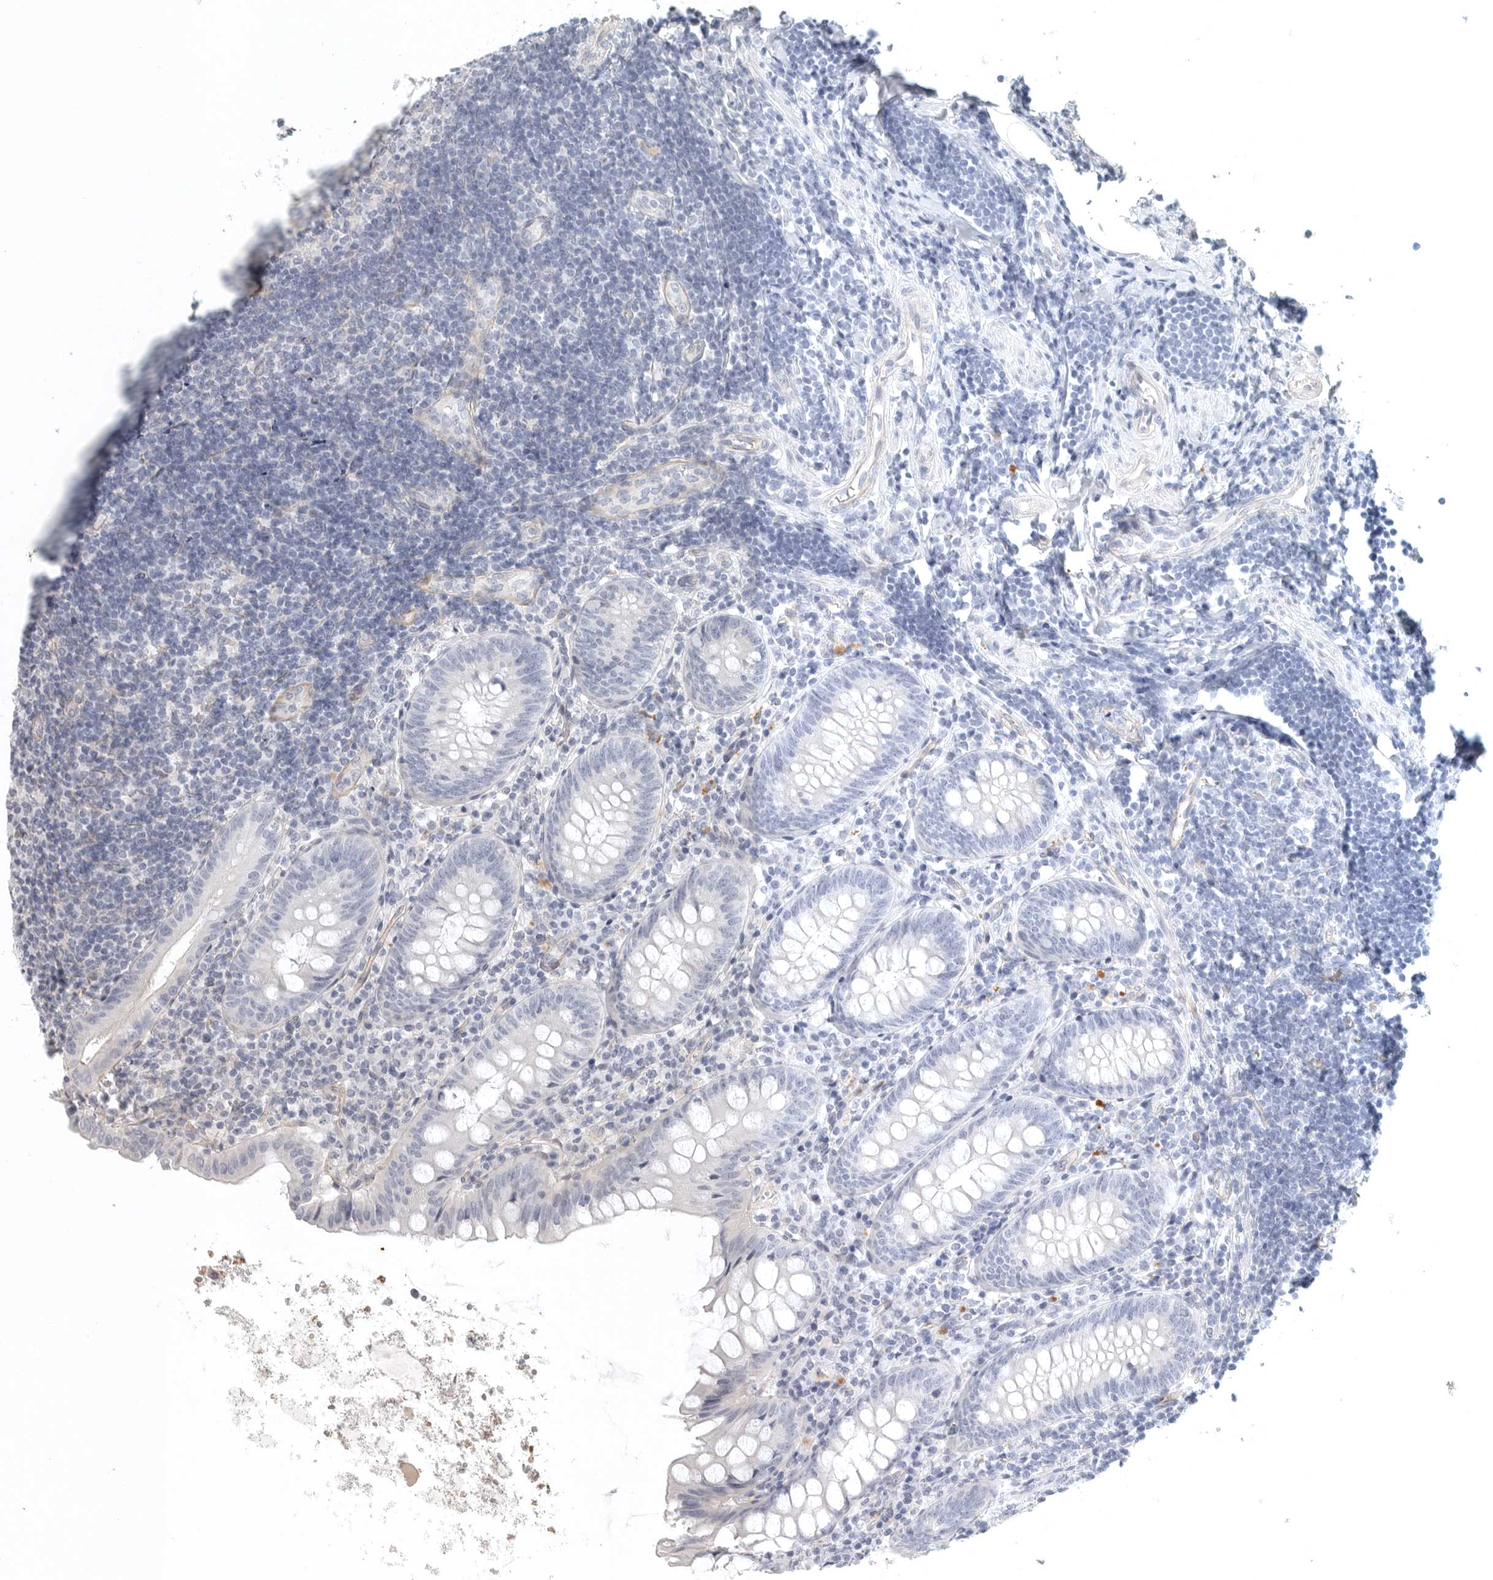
{"staining": {"intensity": "negative", "quantity": "none", "location": "none"}, "tissue": "appendix", "cell_type": "Glandular cells", "image_type": "normal", "snomed": [{"axis": "morphology", "description": "Normal tissue, NOS"}, {"axis": "topography", "description": "Appendix"}], "caption": "Immunohistochemical staining of normal human appendix displays no significant positivity in glandular cells.", "gene": "LONRF1", "patient": {"sex": "female", "age": 54}}